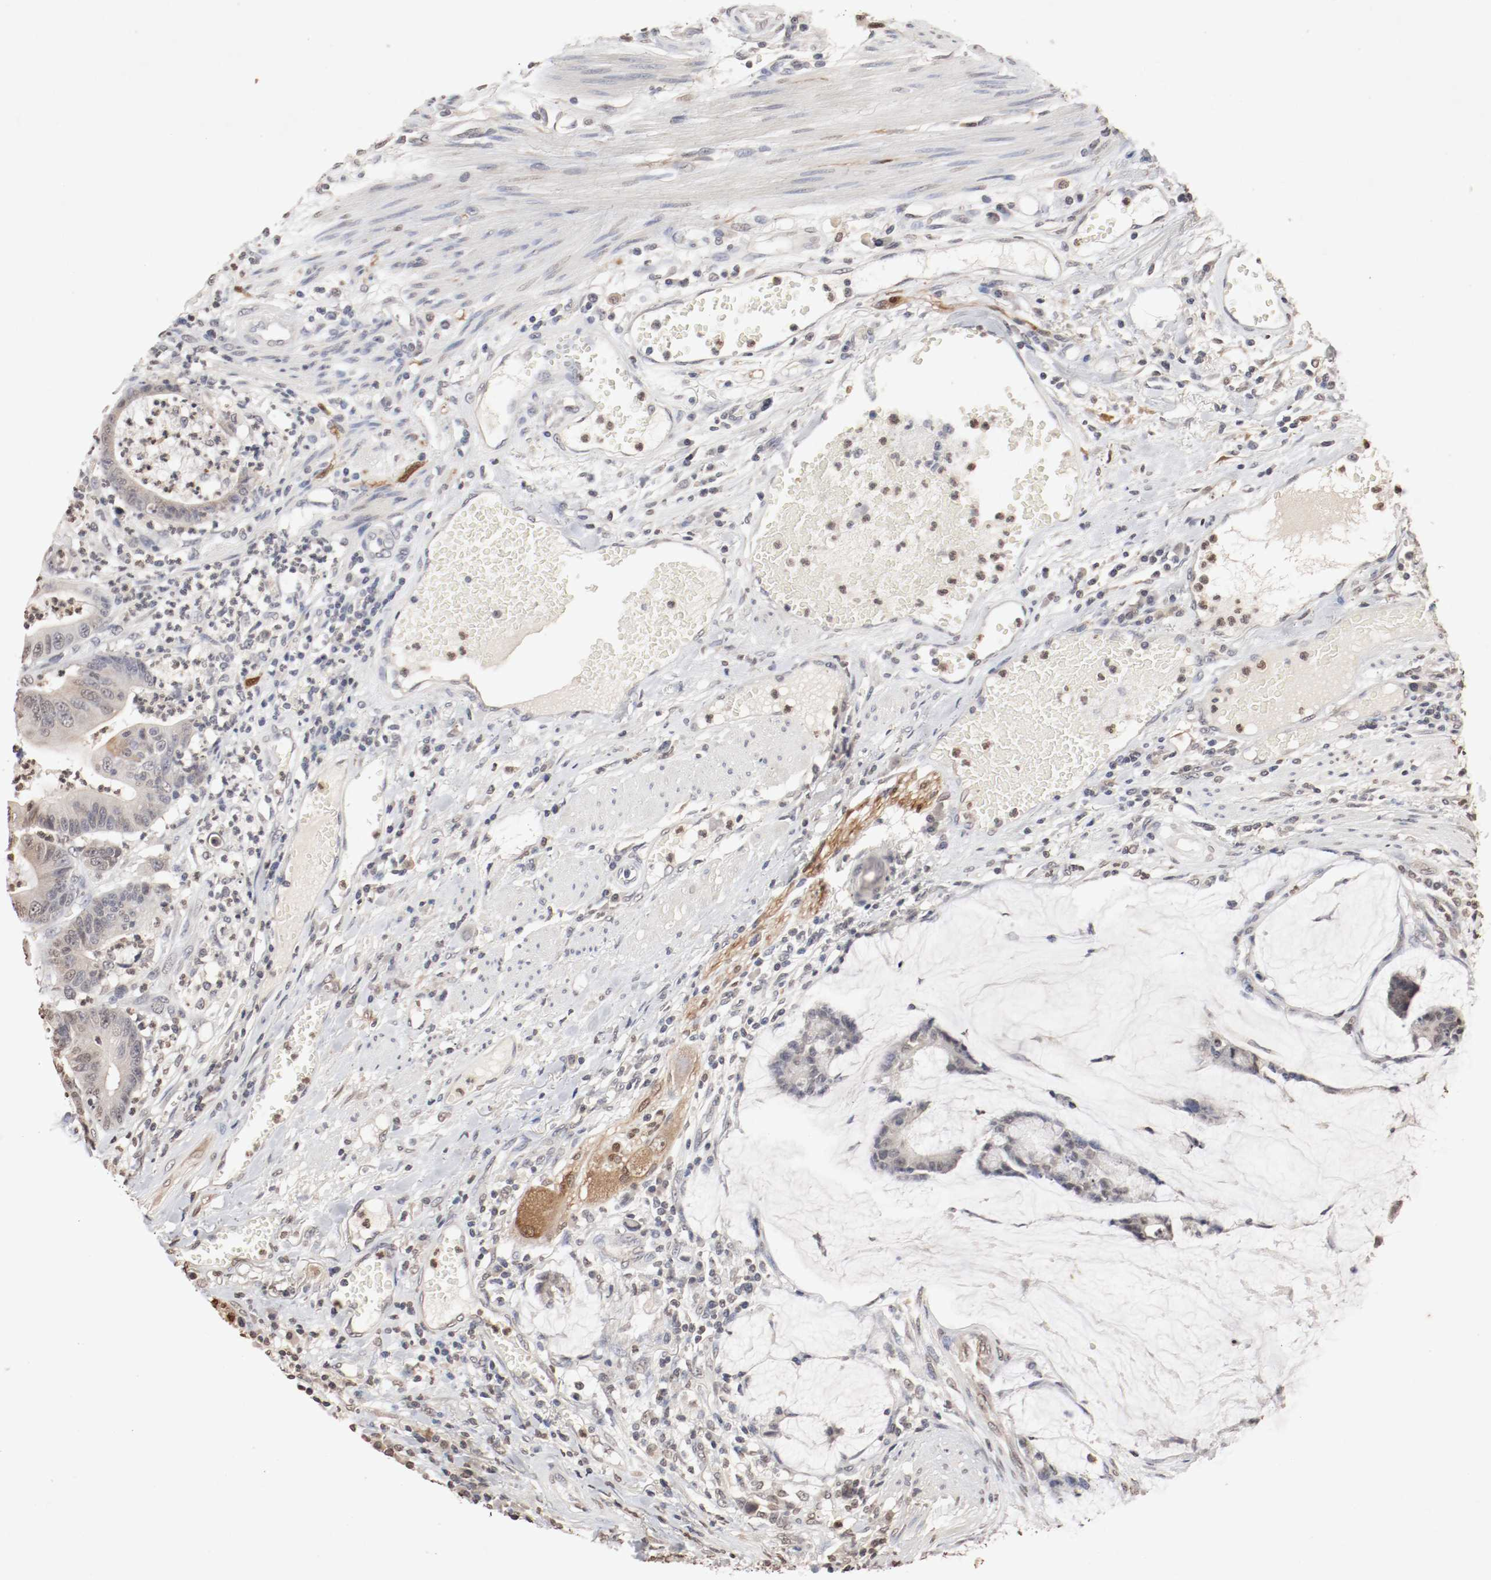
{"staining": {"intensity": "weak", "quantity": ">75%", "location": "cytoplasmic/membranous,nuclear"}, "tissue": "colorectal cancer", "cell_type": "Tumor cells", "image_type": "cancer", "snomed": [{"axis": "morphology", "description": "Adenocarcinoma, NOS"}, {"axis": "topography", "description": "Colon"}], "caption": "A brown stain highlights weak cytoplasmic/membranous and nuclear positivity of a protein in colorectal cancer (adenocarcinoma) tumor cells.", "gene": "WASL", "patient": {"sex": "female", "age": 84}}